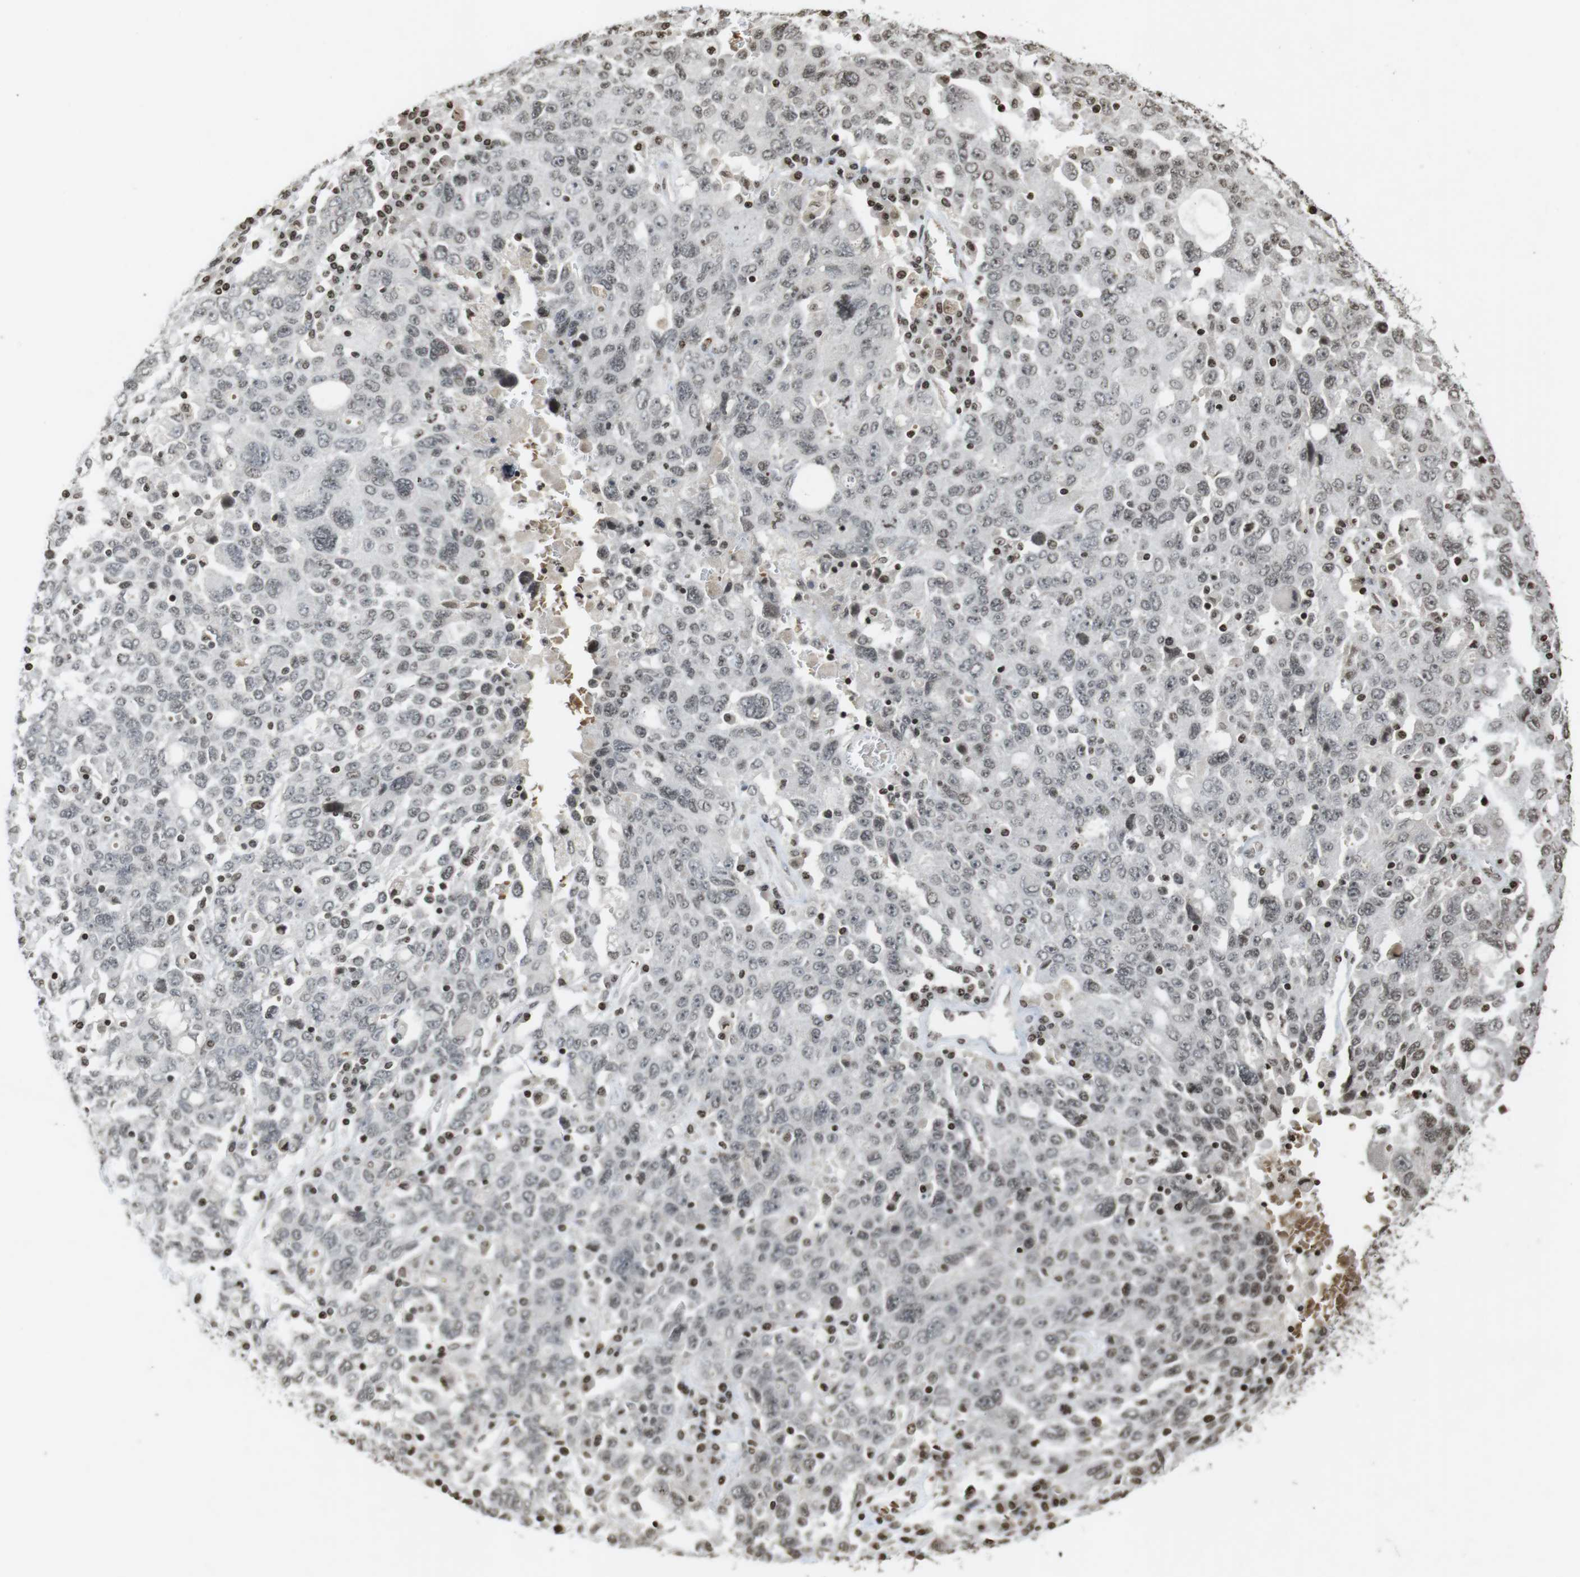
{"staining": {"intensity": "weak", "quantity": "<25%", "location": "nuclear"}, "tissue": "ovarian cancer", "cell_type": "Tumor cells", "image_type": "cancer", "snomed": [{"axis": "morphology", "description": "Carcinoma, endometroid"}, {"axis": "topography", "description": "Ovary"}], "caption": "The immunohistochemistry histopathology image has no significant staining in tumor cells of ovarian cancer tissue.", "gene": "FOXA3", "patient": {"sex": "female", "age": 62}}